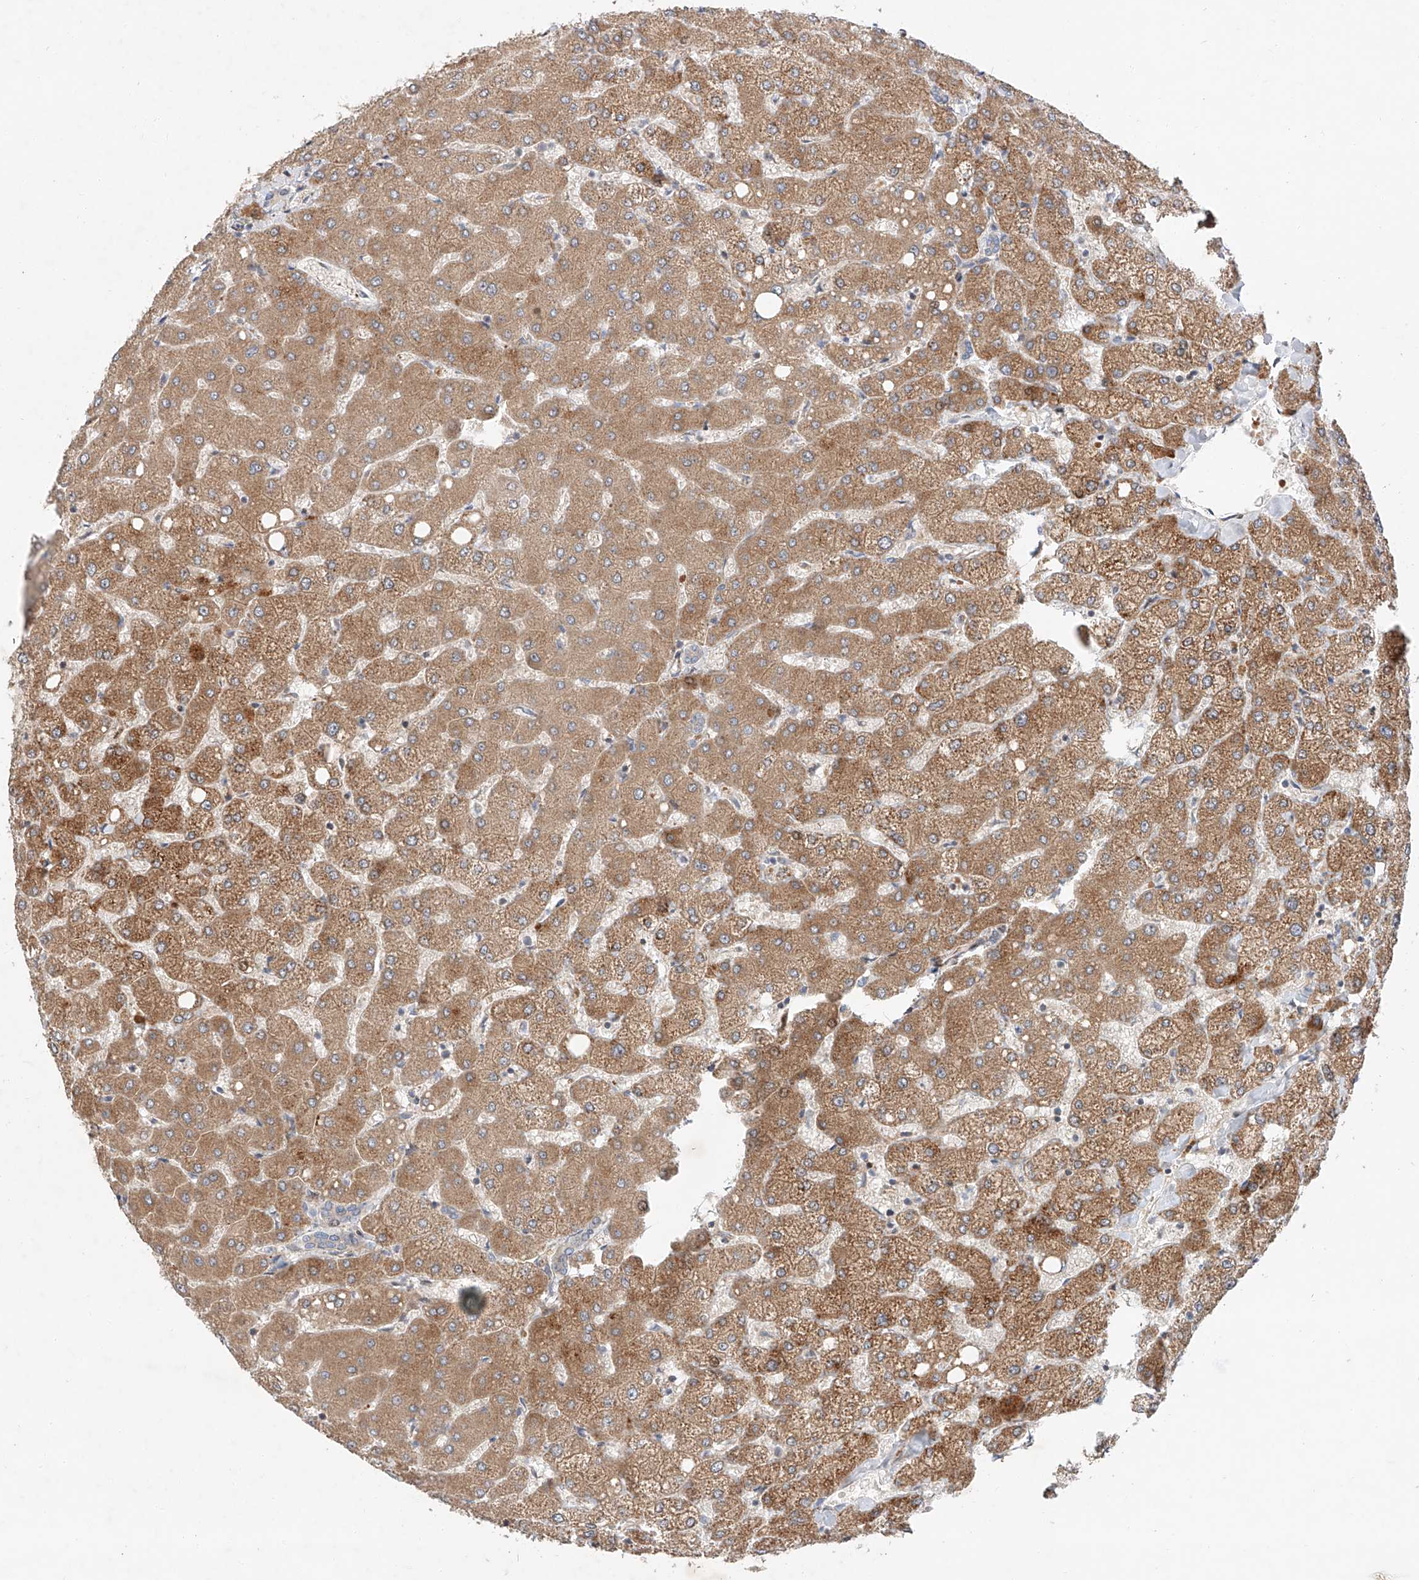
{"staining": {"intensity": "negative", "quantity": "none", "location": "none"}, "tissue": "liver", "cell_type": "Cholangiocytes", "image_type": "normal", "snomed": [{"axis": "morphology", "description": "Normal tissue, NOS"}, {"axis": "topography", "description": "Liver"}], "caption": "Histopathology image shows no protein positivity in cholangiocytes of benign liver. Brightfield microscopy of immunohistochemistry (IHC) stained with DAB (brown) and hematoxylin (blue), captured at high magnification.", "gene": "USF3", "patient": {"sex": "female", "age": 54}}